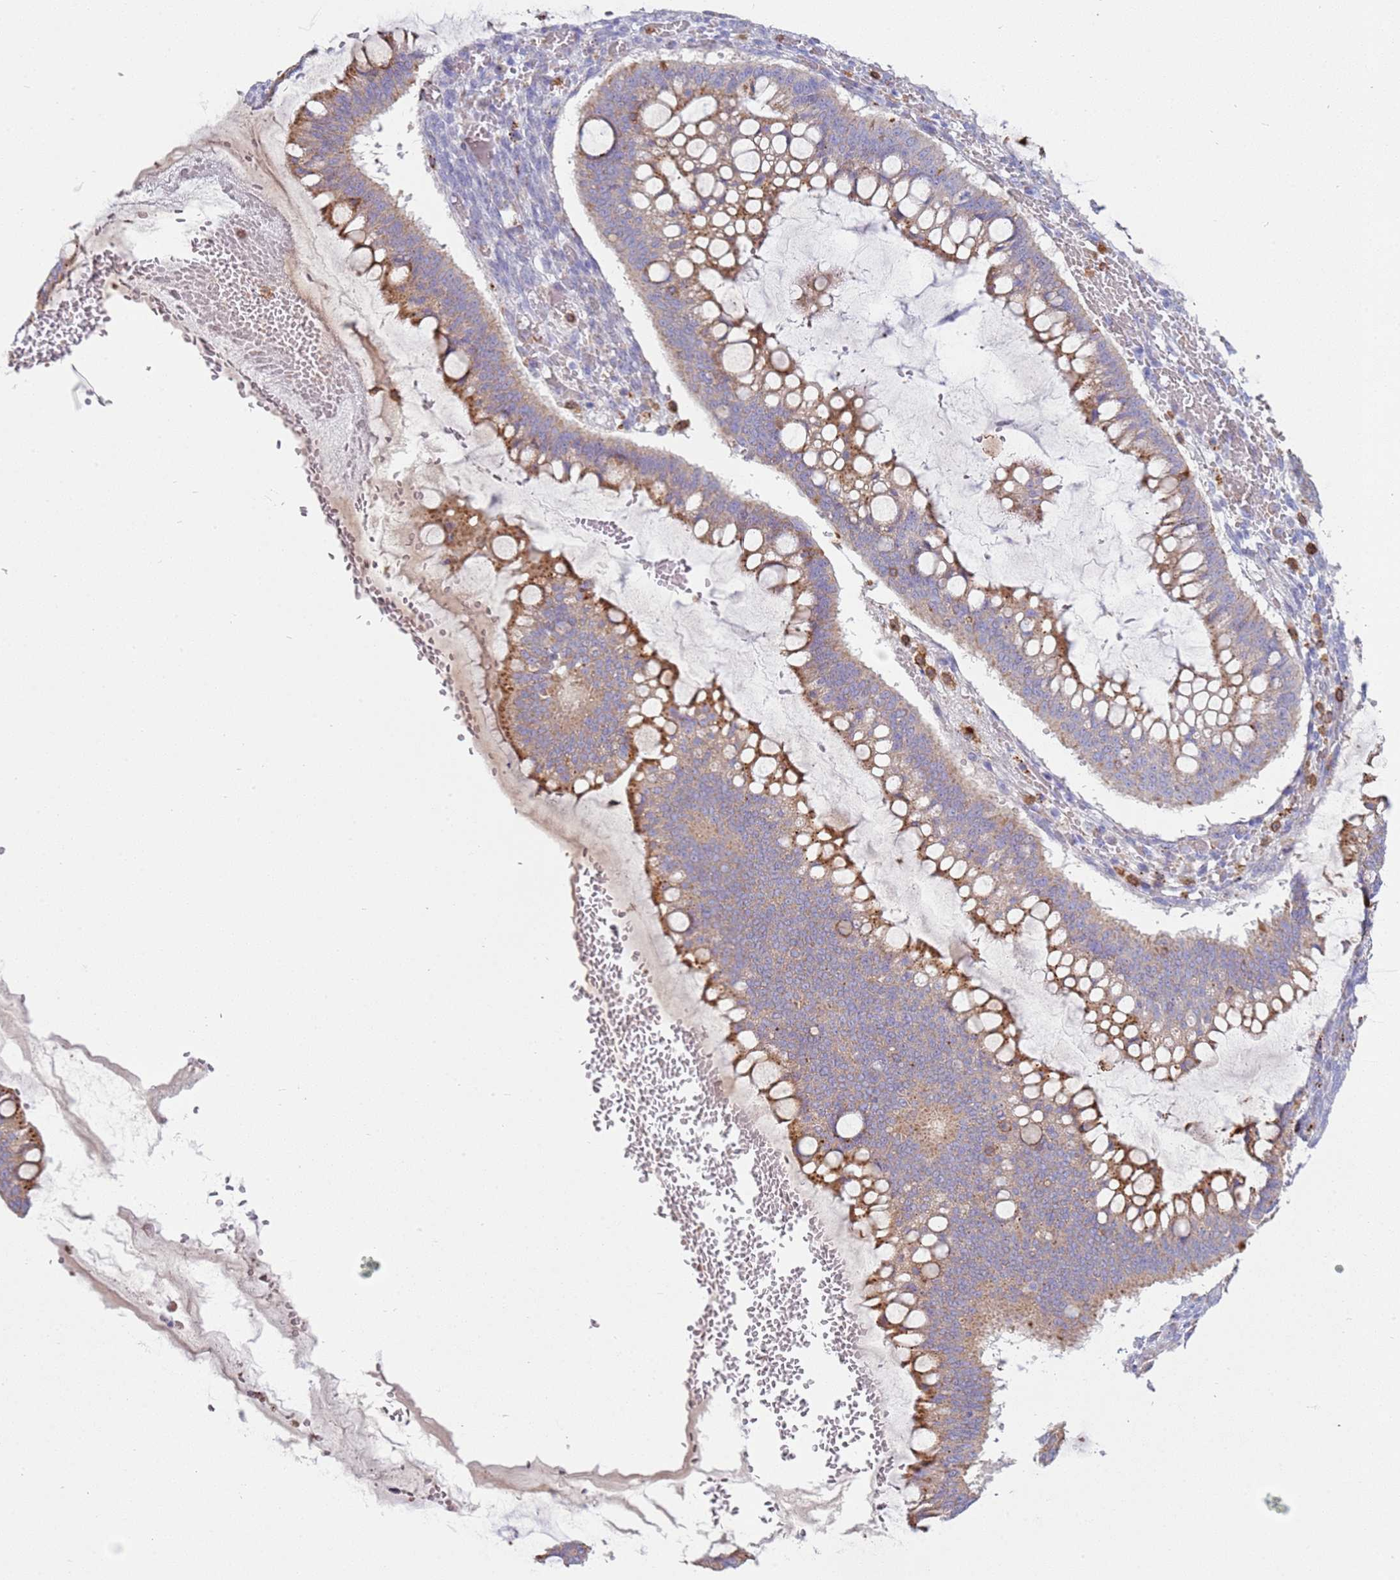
{"staining": {"intensity": "moderate", "quantity": ">75%", "location": "cytoplasmic/membranous"}, "tissue": "ovarian cancer", "cell_type": "Tumor cells", "image_type": "cancer", "snomed": [{"axis": "morphology", "description": "Cystadenocarcinoma, mucinous, NOS"}, {"axis": "topography", "description": "Ovary"}], "caption": "Immunohistochemical staining of ovarian cancer (mucinous cystadenocarcinoma) demonstrates medium levels of moderate cytoplasmic/membranous protein positivity in approximately >75% of tumor cells. (DAB (3,3'-diaminobenzidine) = brown stain, brightfield microscopy at high magnification).", "gene": "TTPAL", "patient": {"sex": "female", "age": 73}}